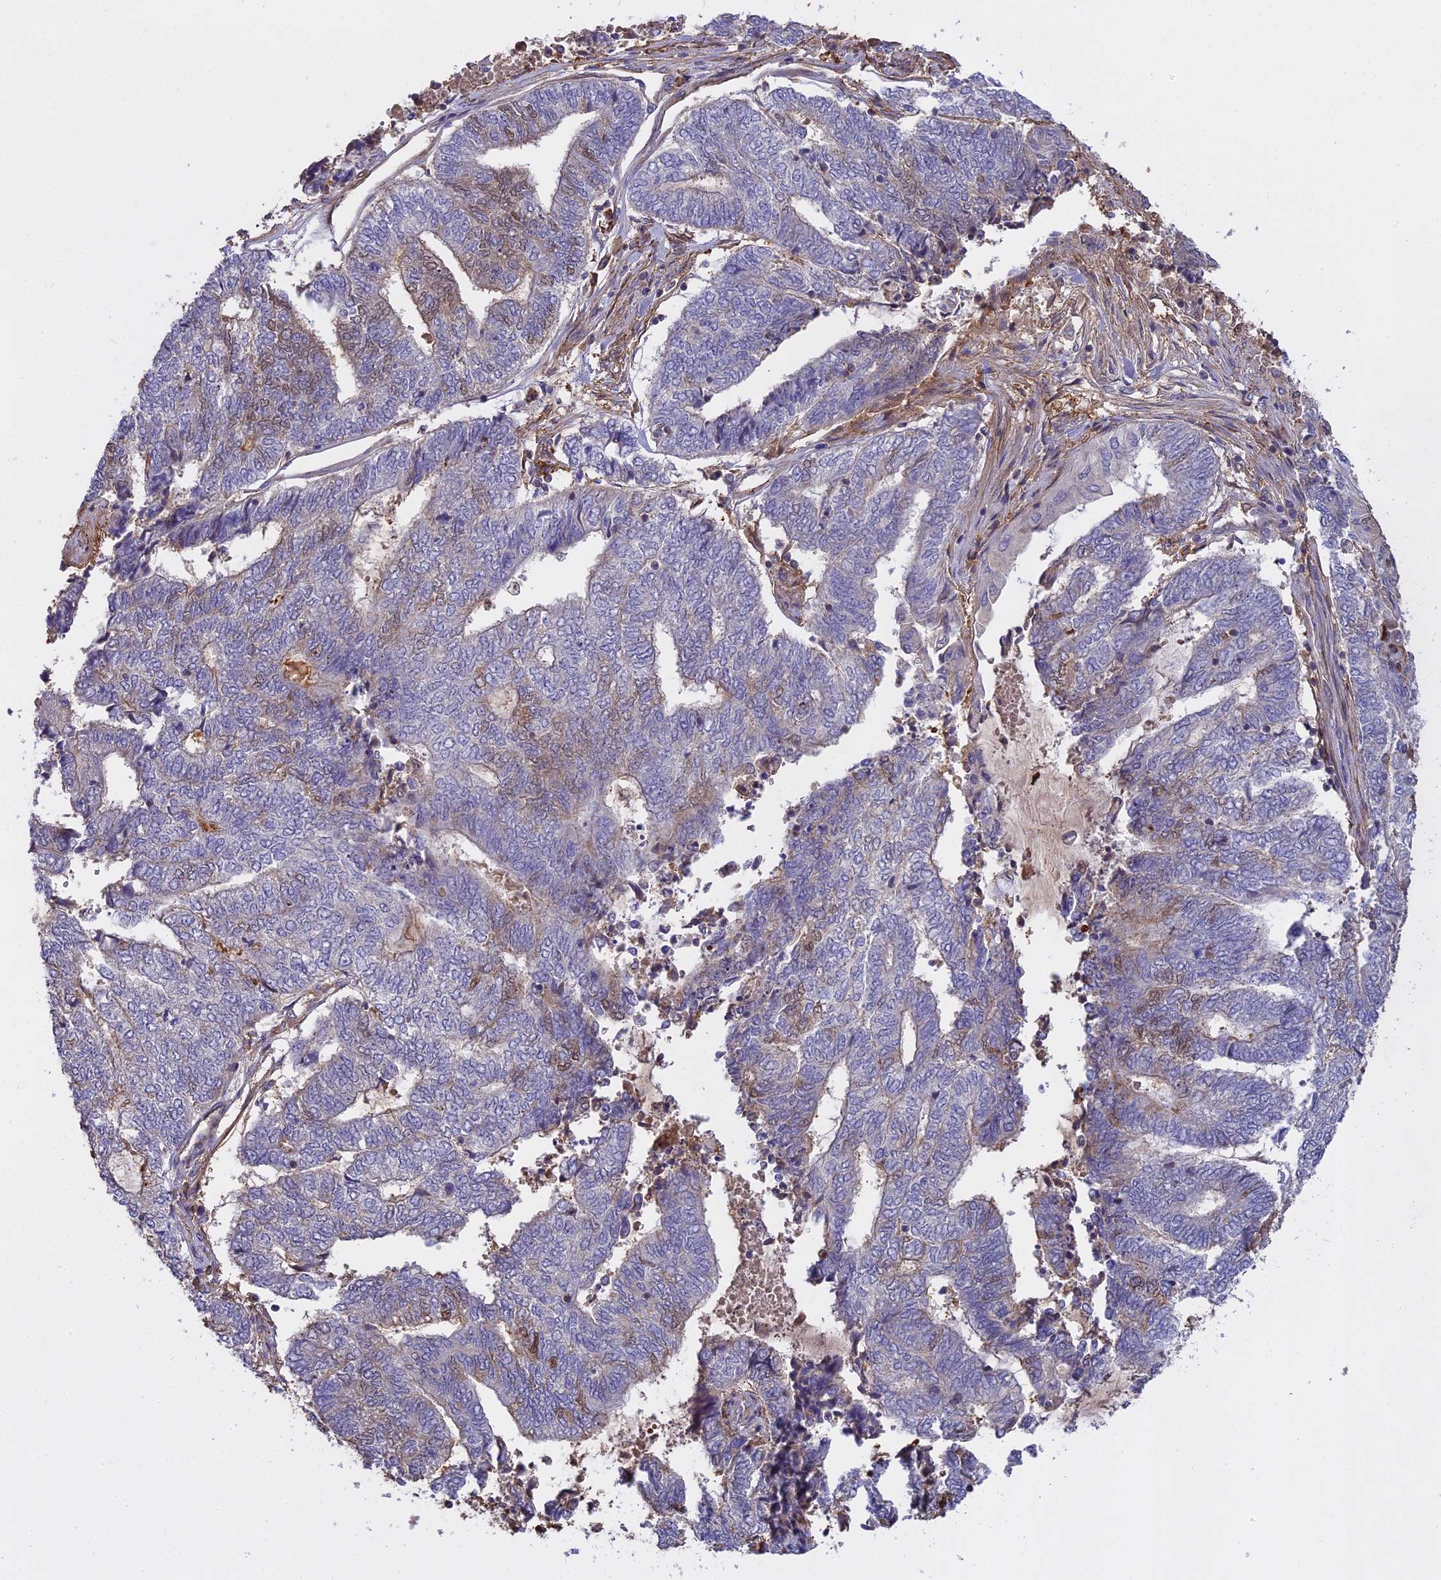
{"staining": {"intensity": "weak", "quantity": "<25%", "location": "nuclear"}, "tissue": "endometrial cancer", "cell_type": "Tumor cells", "image_type": "cancer", "snomed": [{"axis": "morphology", "description": "Adenocarcinoma, NOS"}, {"axis": "topography", "description": "Uterus"}, {"axis": "topography", "description": "Endometrium"}], "caption": "The micrograph exhibits no staining of tumor cells in endometrial adenocarcinoma.", "gene": "CFAP119", "patient": {"sex": "female", "age": 70}}